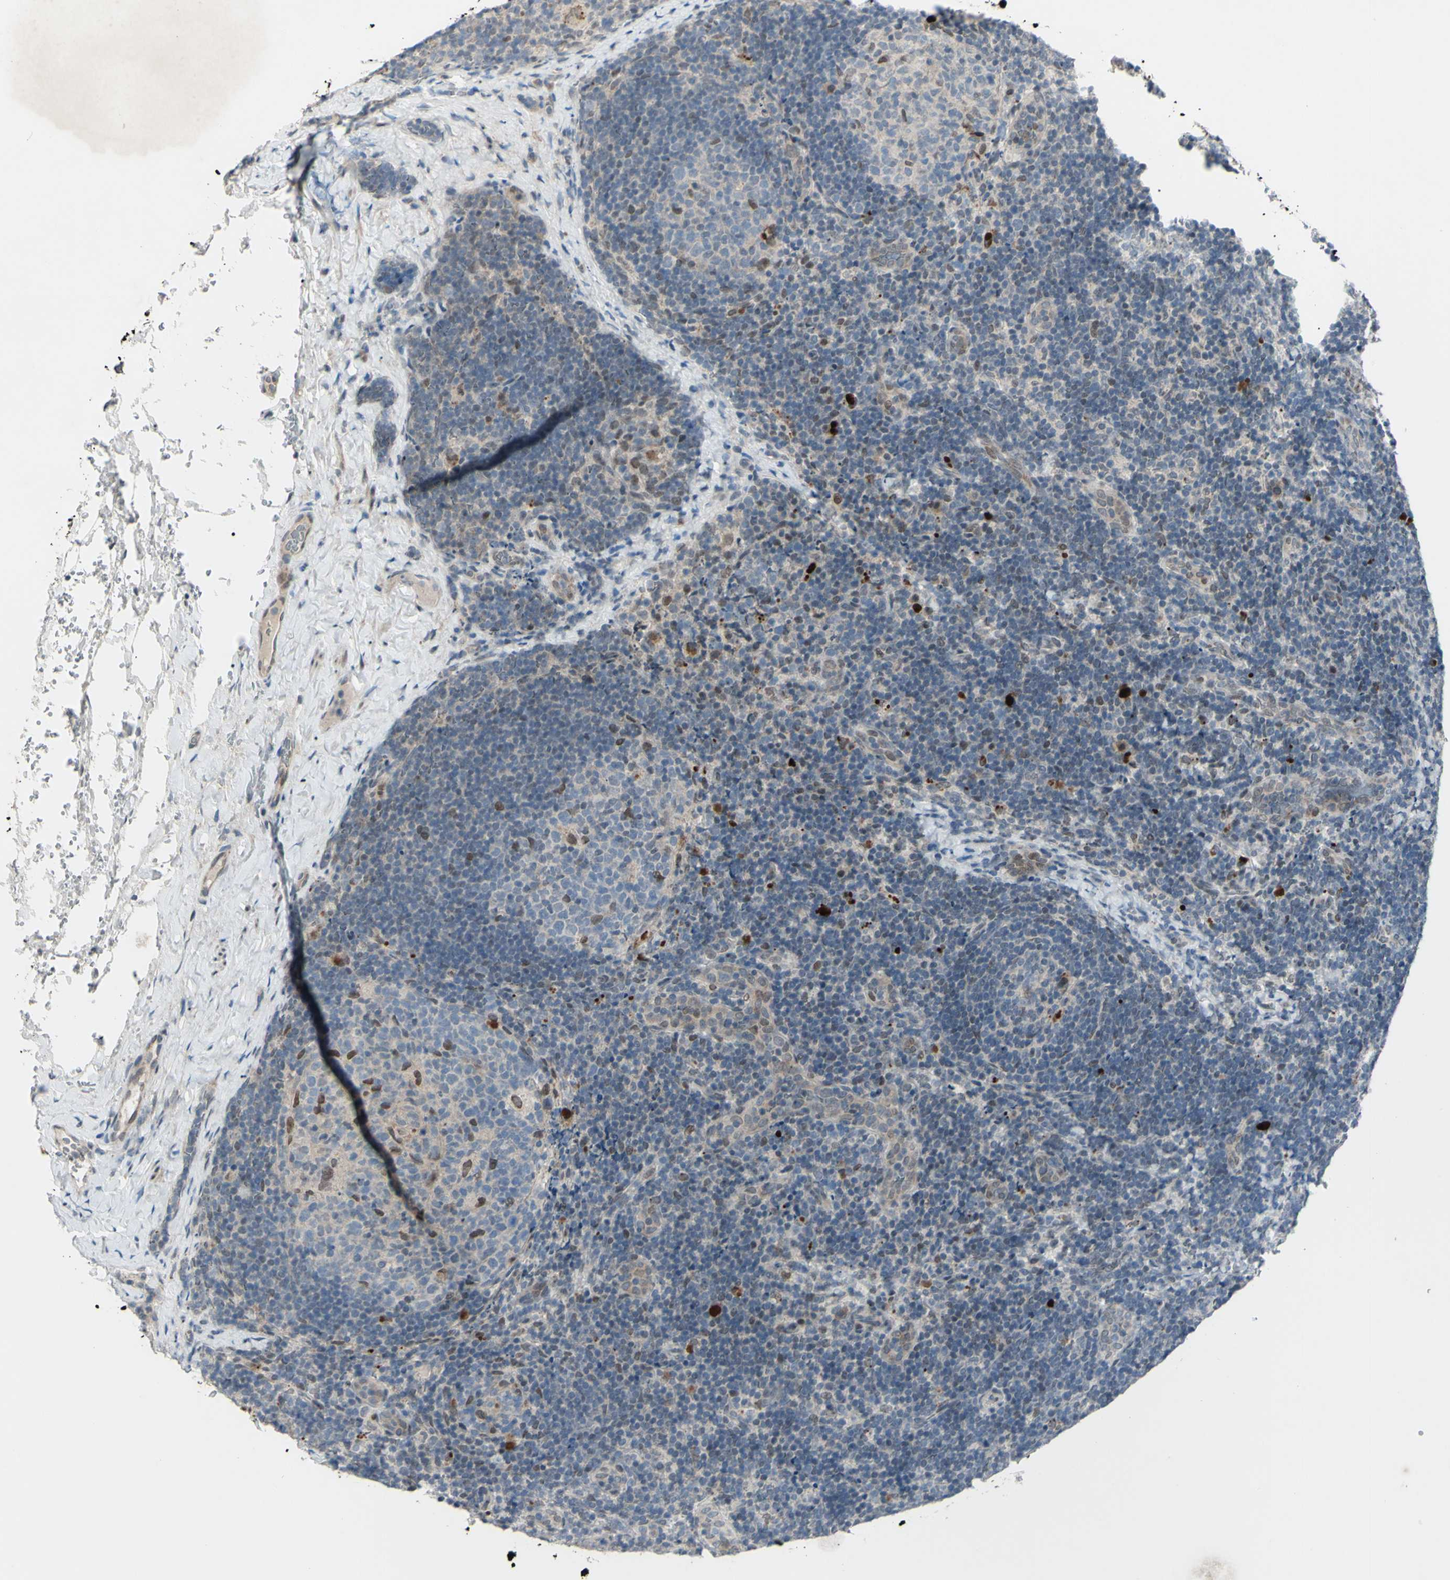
{"staining": {"intensity": "moderate", "quantity": "<25%", "location": "cytoplasmic/membranous"}, "tissue": "lymph node", "cell_type": "Germinal center cells", "image_type": "normal", "snomed": [{"axis": "morphology", "description": "Normal tissue, NOS"}, {"axis": "topography", "description": "Lymph node"}], "caption": "Protein analysis of normal lymph node demonstrates moderate cytoplasmic/membranous expression in about <25% of germinal center cells. (DAB = brown stain, brightfield microscopy at high magnification).", "gene": "FGFR2", "patient": {"sex": "female", "age": 14}}